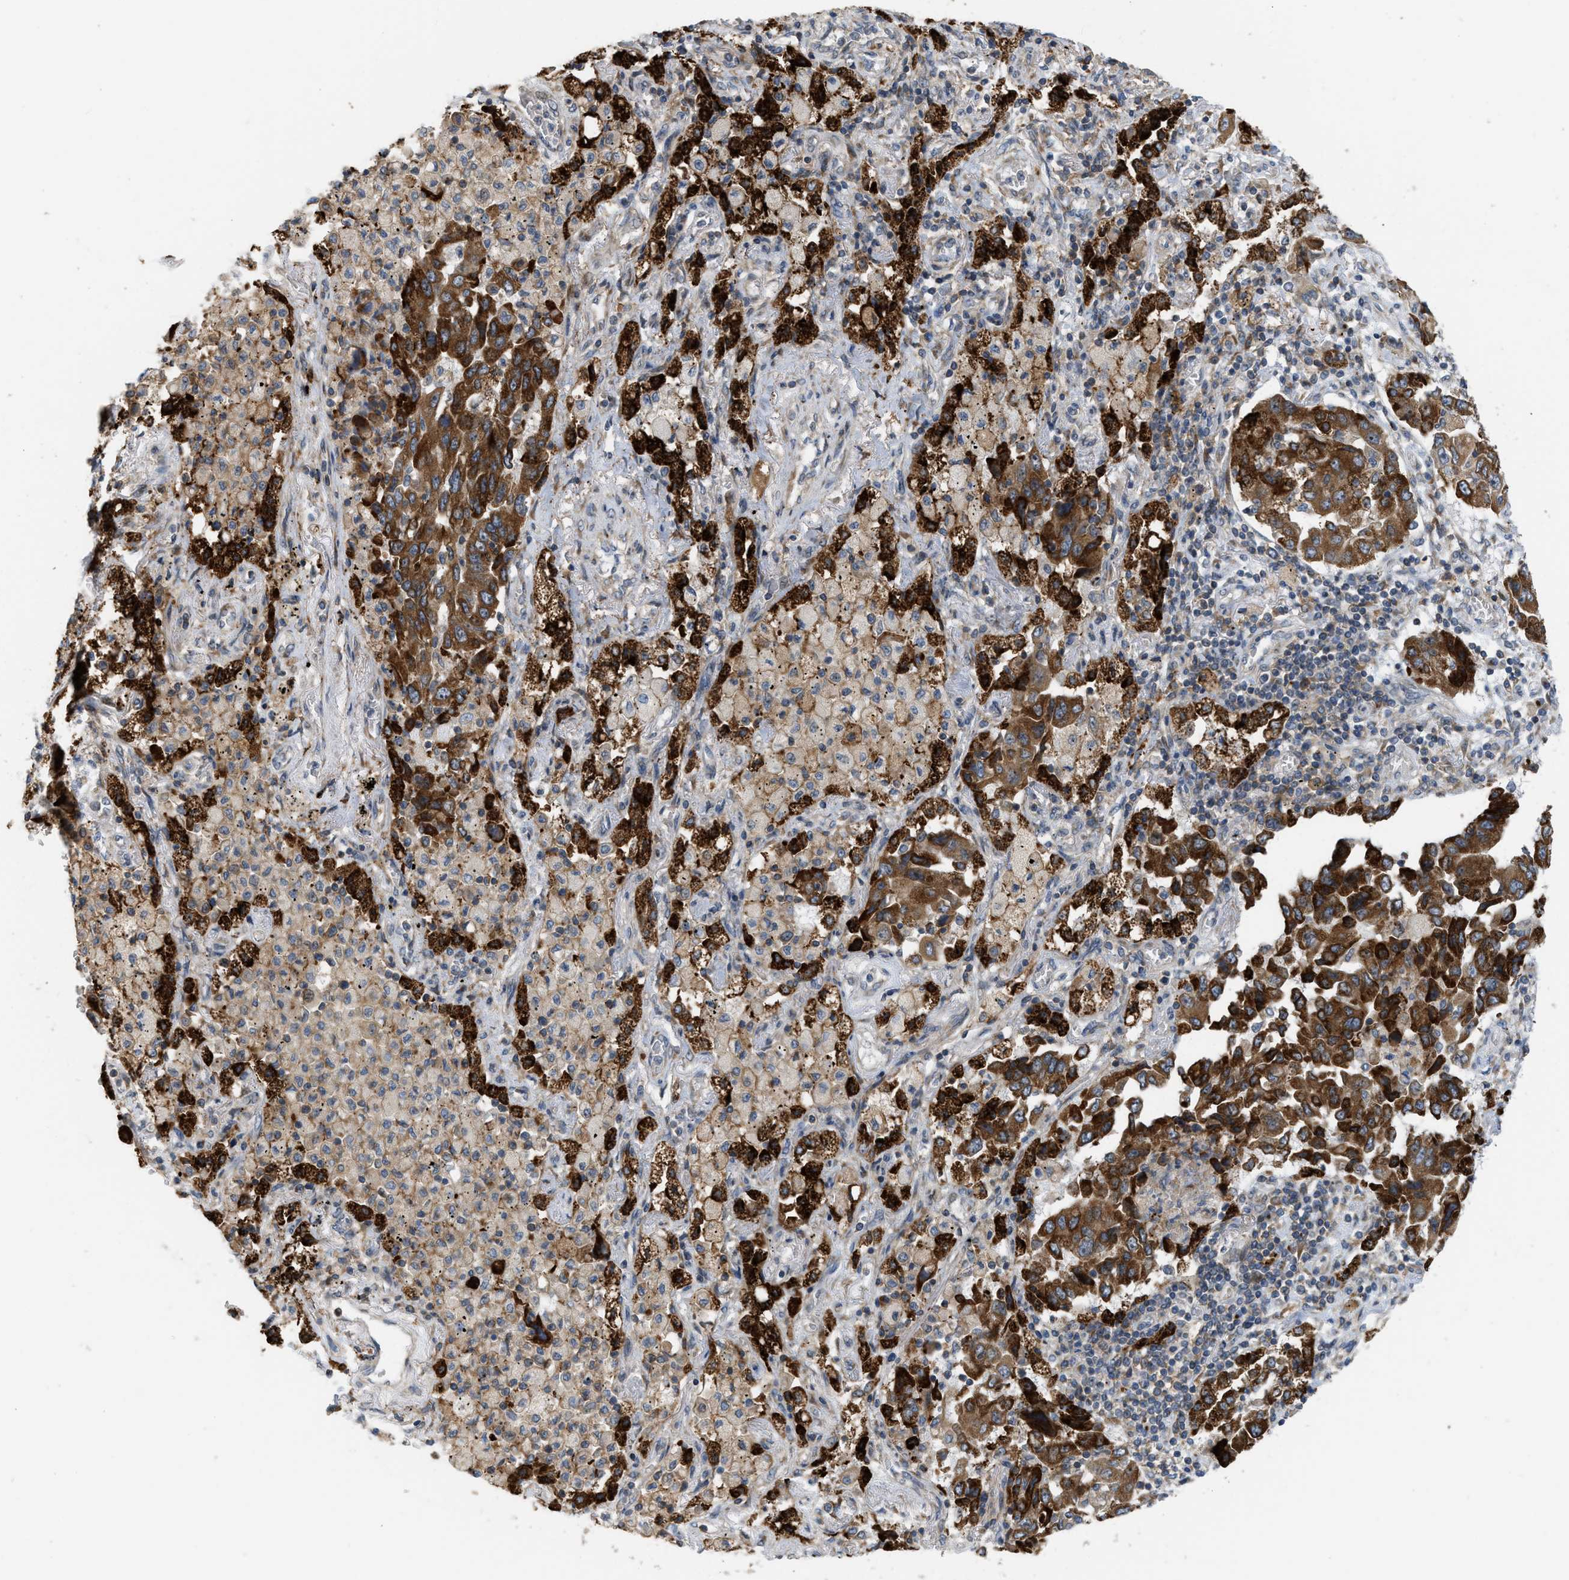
{"staining": {"intensity": "strong", "quantity": ">75%", "location": "cytoplasmic/membranous"}, "tissue": "lung cancer", "cell_type": "Tumor cells", "image_type": "cancer", "snomed": [{"axis": "morphology", "description": "Adenocarcinoma, NOS"}, {"axis": "topography", "description": "Lung"}], "caption": "This image exhibits IHC staining of human adenocarcinoma (lung), with high strong cytoplasmic/membranous expression in about >75% of tumor cells.", "gene": "DIPK1A", "patient": {"sex": "female", "age": 65}}